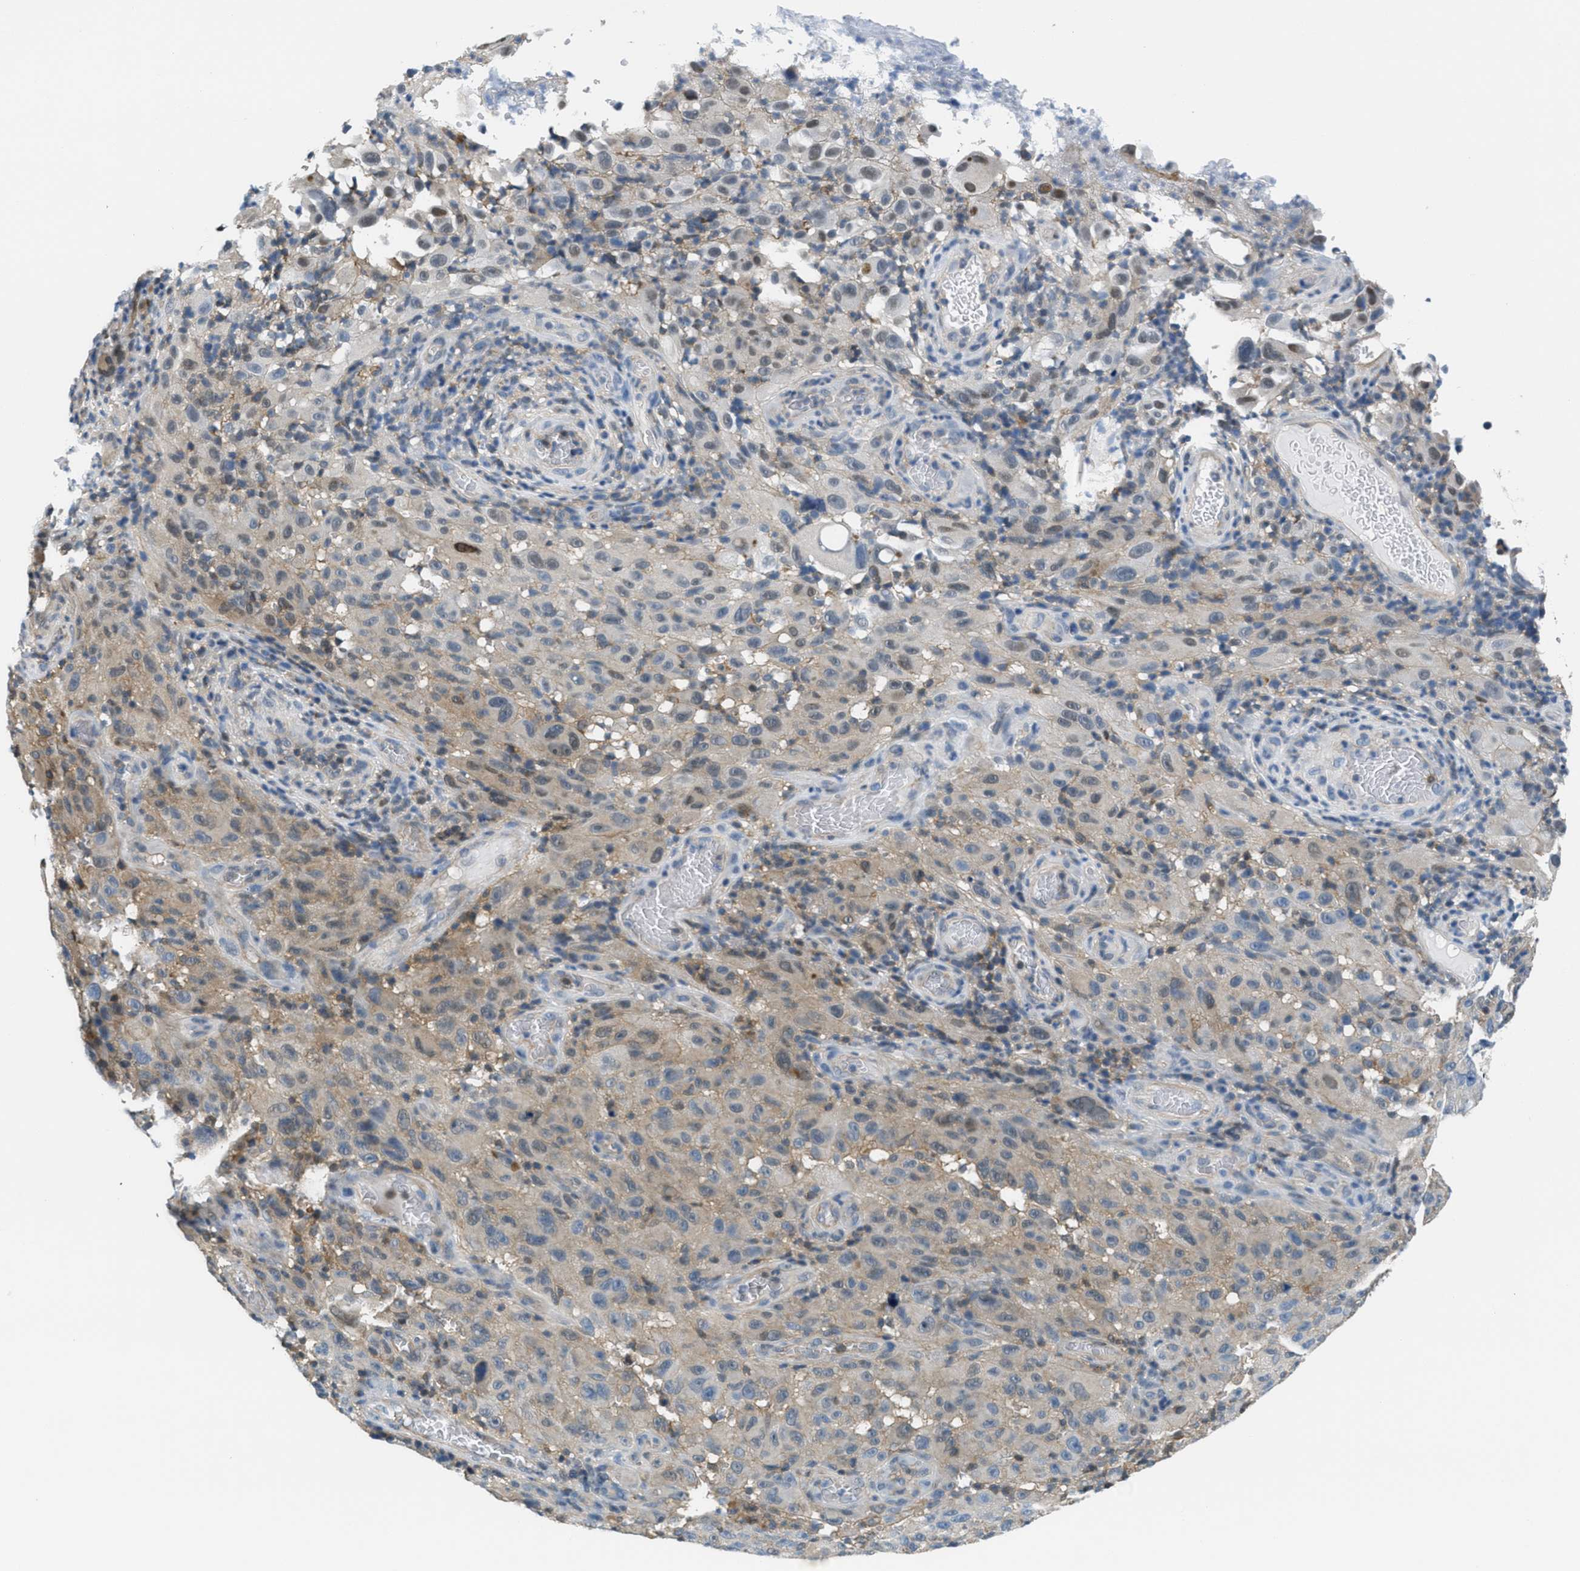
{"staining": {"intensity": "weak", "quantity": "25%-75%", "location": "cytoplasmic/membranous"}, "tissue": "melanoma", "cell_type": "Tumor cells", "image_type": "cancer", "snomed": [{"axis": "morphology", "description": "Malignant melanoma, NOS"}, {"axis": "topography", "description": "Skin"}], "caption": "Tumor cells show low levels of weak cytoplasmic/membranous positivity in approximately 25%-75% of cells in human melanoma. Nuclei are stained in blue.", "gene": "PIP5K1C", "patient": {"sex": "female", "age": 82}}